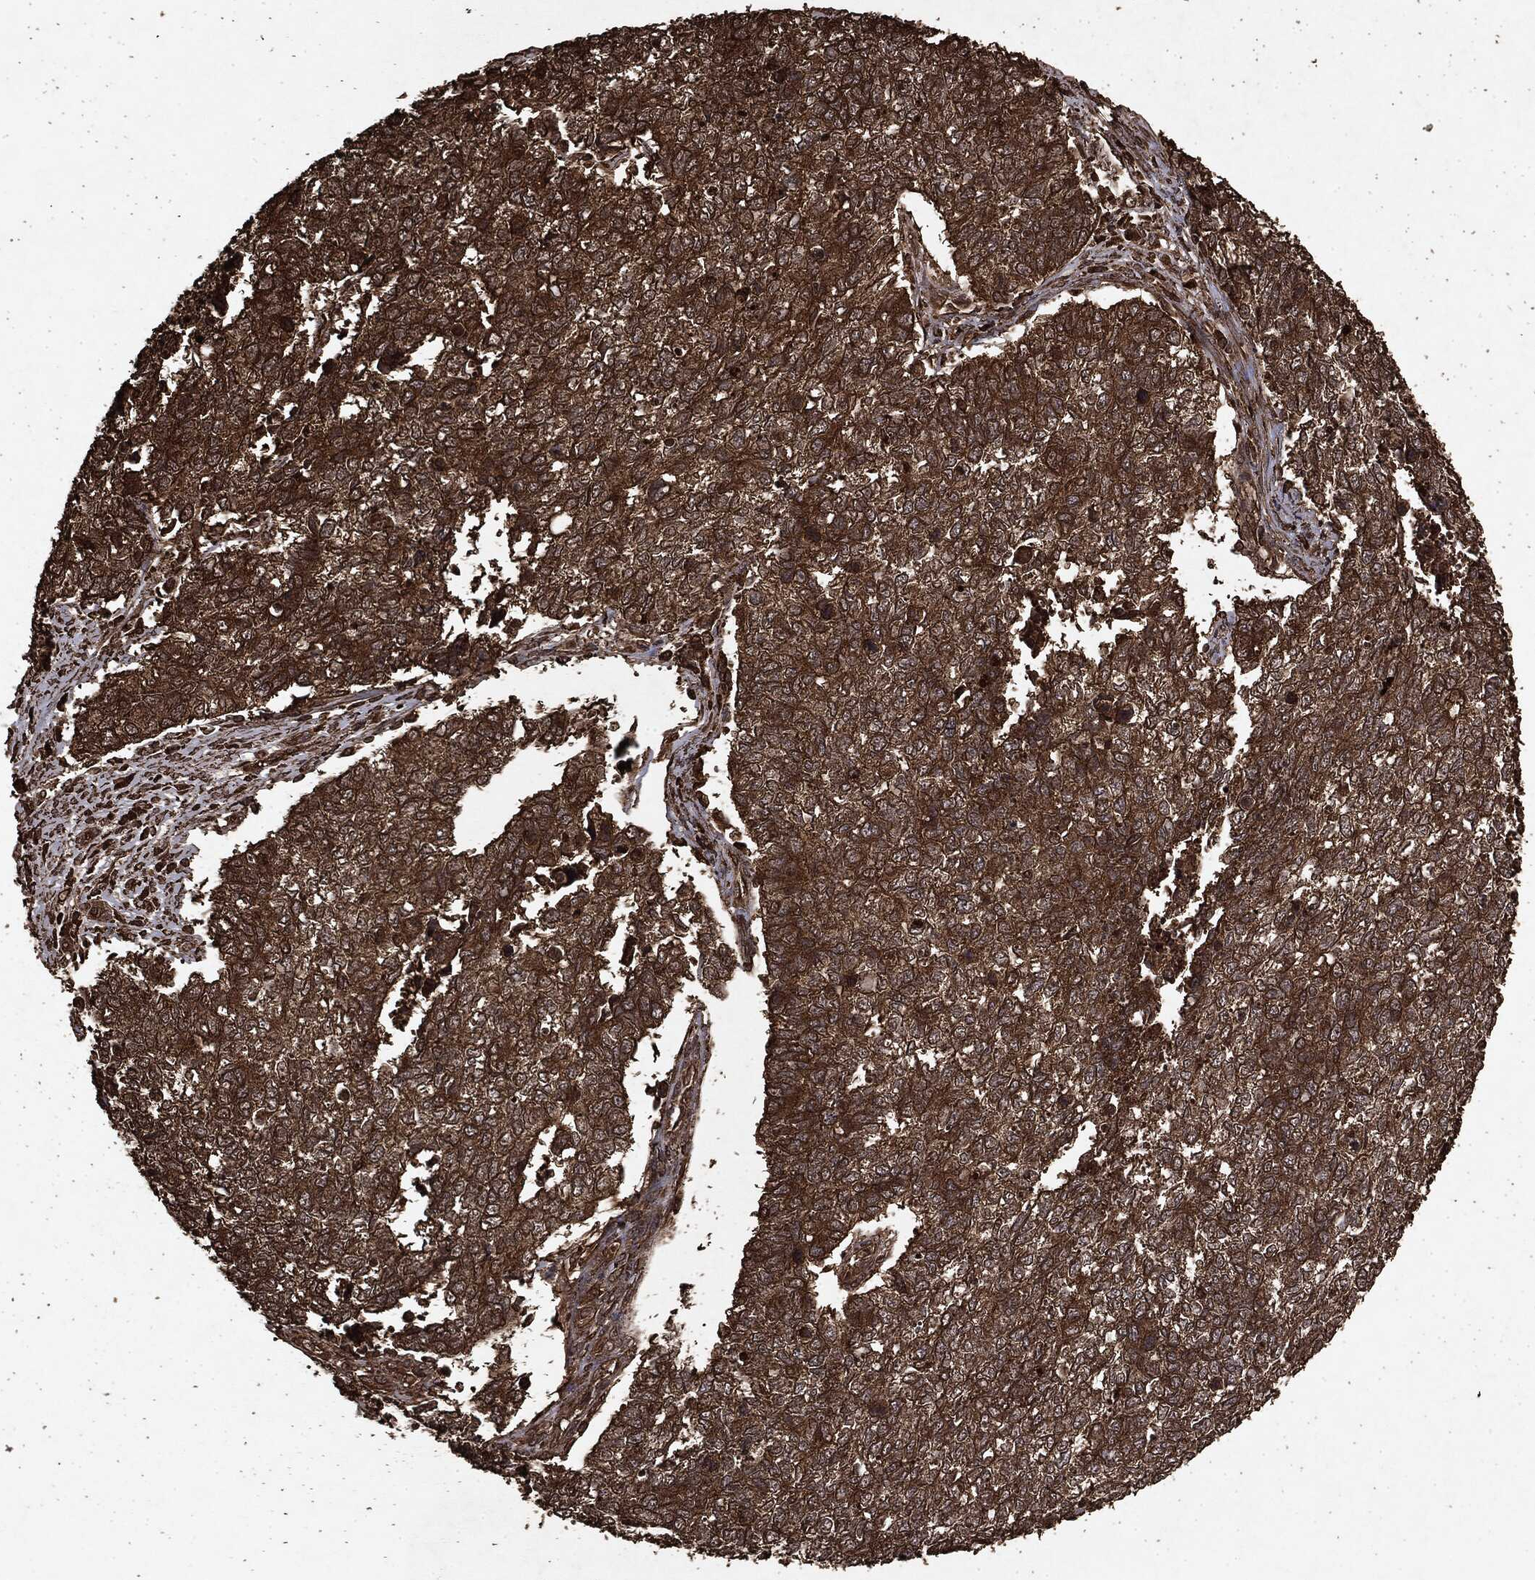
{"staining": {"intensity": "strong", "quantity": ">75%", "location": "cytoplasmic/membranous"}, "tissue": "cervical cancer", "cell_type": "Tumor cells", "image_type": "cancer", "snomed": [{"axis": "morphology", "description": "Adenocarcinoma, NOS"}, {"axis": "topography", "description": "Cervix"}], "caption": "Cervical adenocarcinoma stained with a protein marker exhibits strong staining in tumor cells.", "gene": "ARAF", "patient": {"sex": "female", "age": 63}}